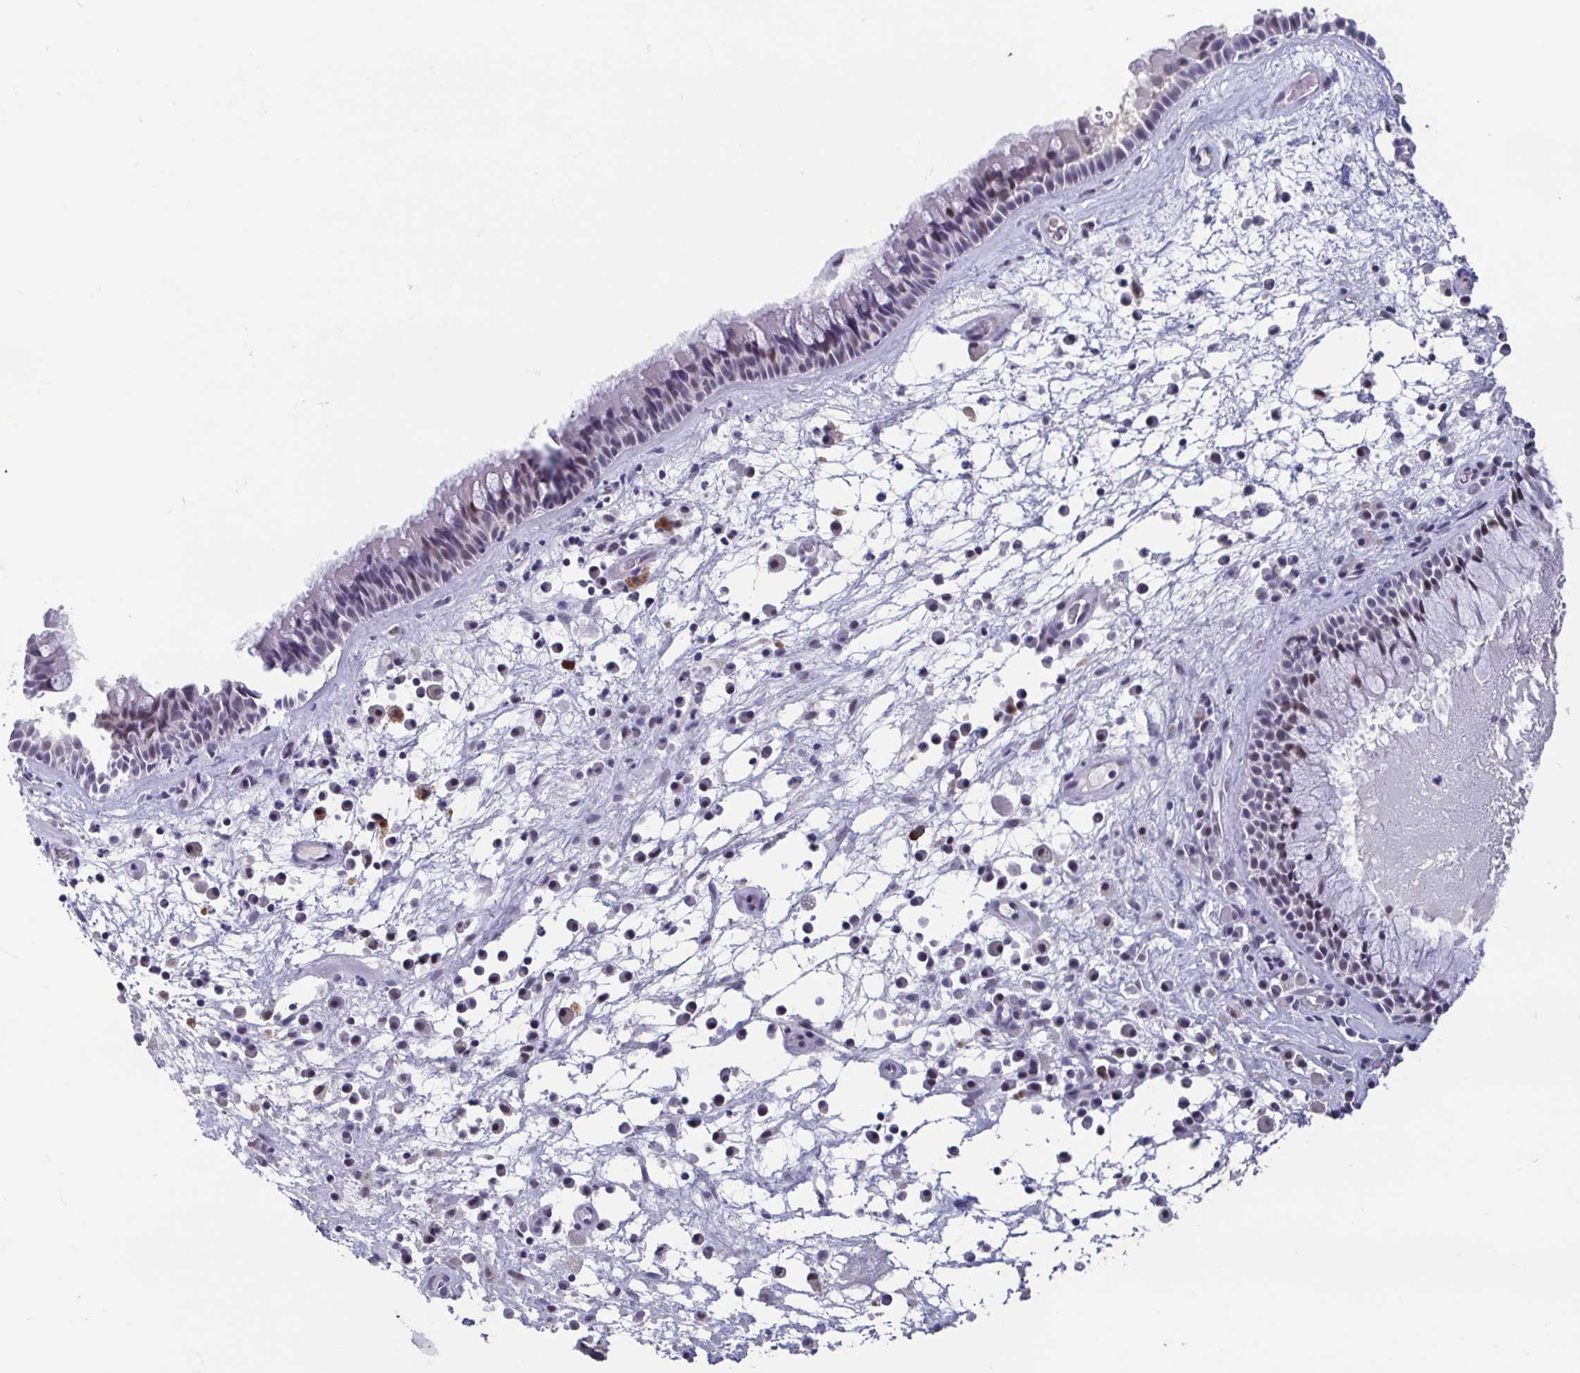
{"staining": {"intensity": "weak", "quantity": "<25%", "location": "nuclear"}, "tissue": "nasopharynx", "cell_type": "Respiratory epithelial cells", "image_type": "normal", "snomed": [{"axis": "morphology", "description": "Normal tissue, NOS"}, {"axis": "topography", "description": "Nasopharynx"}], "caption": "Immunohistochemistry image of benign nasopharynx stained for a protein (brown), which displays no expression in respiratory epithelial cells. (Stains: DAB immunohistochemistry (IHC) with hematoxylin counter stain, Microscopy: brightfield microscopy at high magnification).", "gene": "PERM1", "patient": {"sex": "male", "age": 67}}